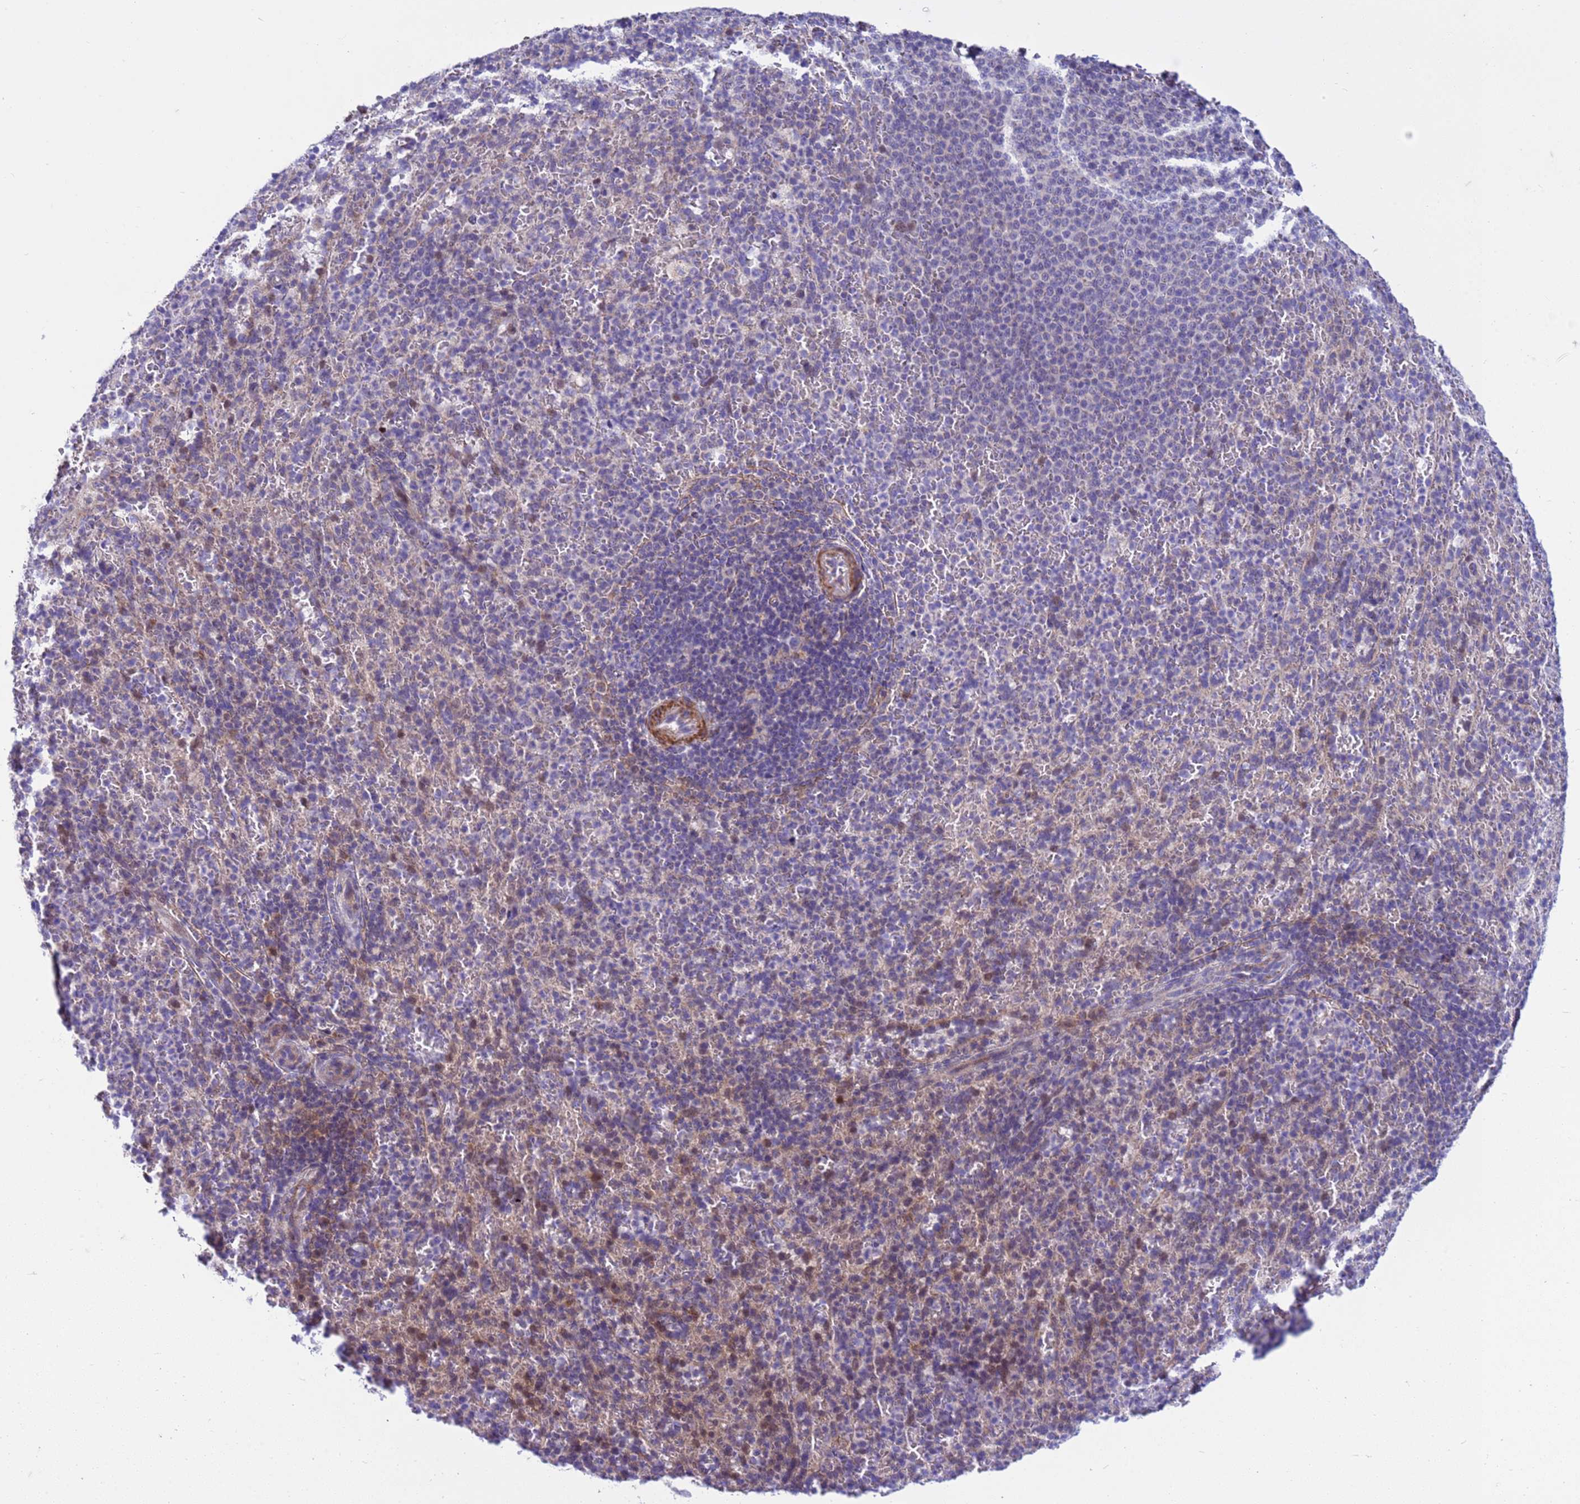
{"staining": {"intensity": "weak", "quantity": "<25%", "location": "cytoplasmic/membranous,nuclear"}, "tissue": "spleen", "cell_type": "Cells in red pulp", "image_type": "normal", "snomed": [{"axis": "morphology", "description": "Normal tissue, NOS"}, {"axis": "topography", "description": "Spleen"}], "caption": "This is an immunohistochemistry (IHC) image of benign spleen. There is no expression in cells in red pulp.", "gene": "P2RX7", "patient": {"sex": "female", "age": 21}}